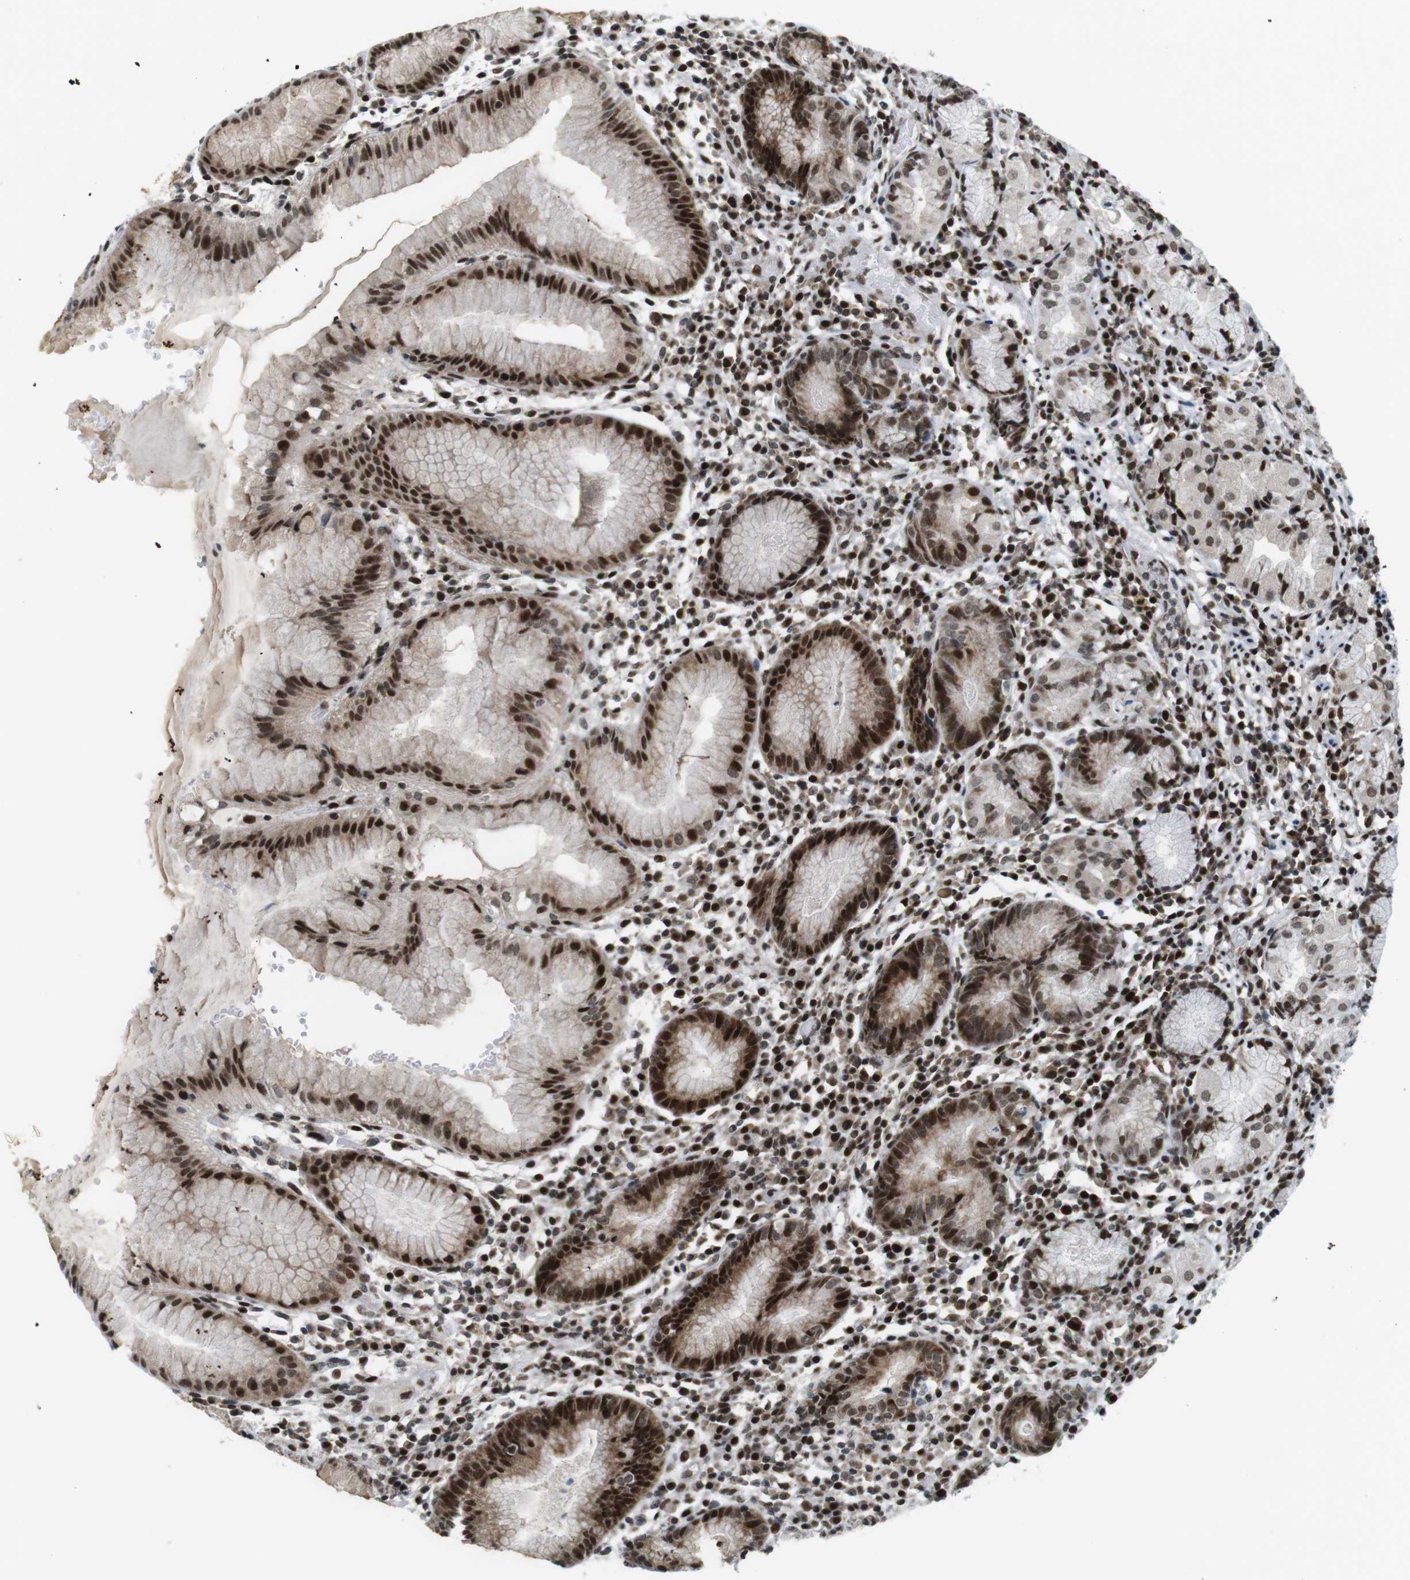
{"staining": {"intensity": "strong", "quantity": "25%-75%", "location": "cytoplasmic/membranous,nuclear"}, "tissue": "stomach", "cell_type": "Glandular cells", "image_type": "normal", "snomed": [{"axis": "morphology", "description": "Normal tissue, NOS"}, {"axis": "topography", "description": "Stomach"}, {"axis": "topography", "description": "Stomach, lower"}], "caption": "Protein analysis of normal stomach exhibits strong cytoplasmic/membranous,nuclear staining in about 25%-75% of glandular cells. The protein of interest is stained brown, and the nuclei are stained in blue (DAB IHC with brightfield microscopy, high magnification).", "gene": "CDC27", "patient": {"sex": "female", "age": 75}}